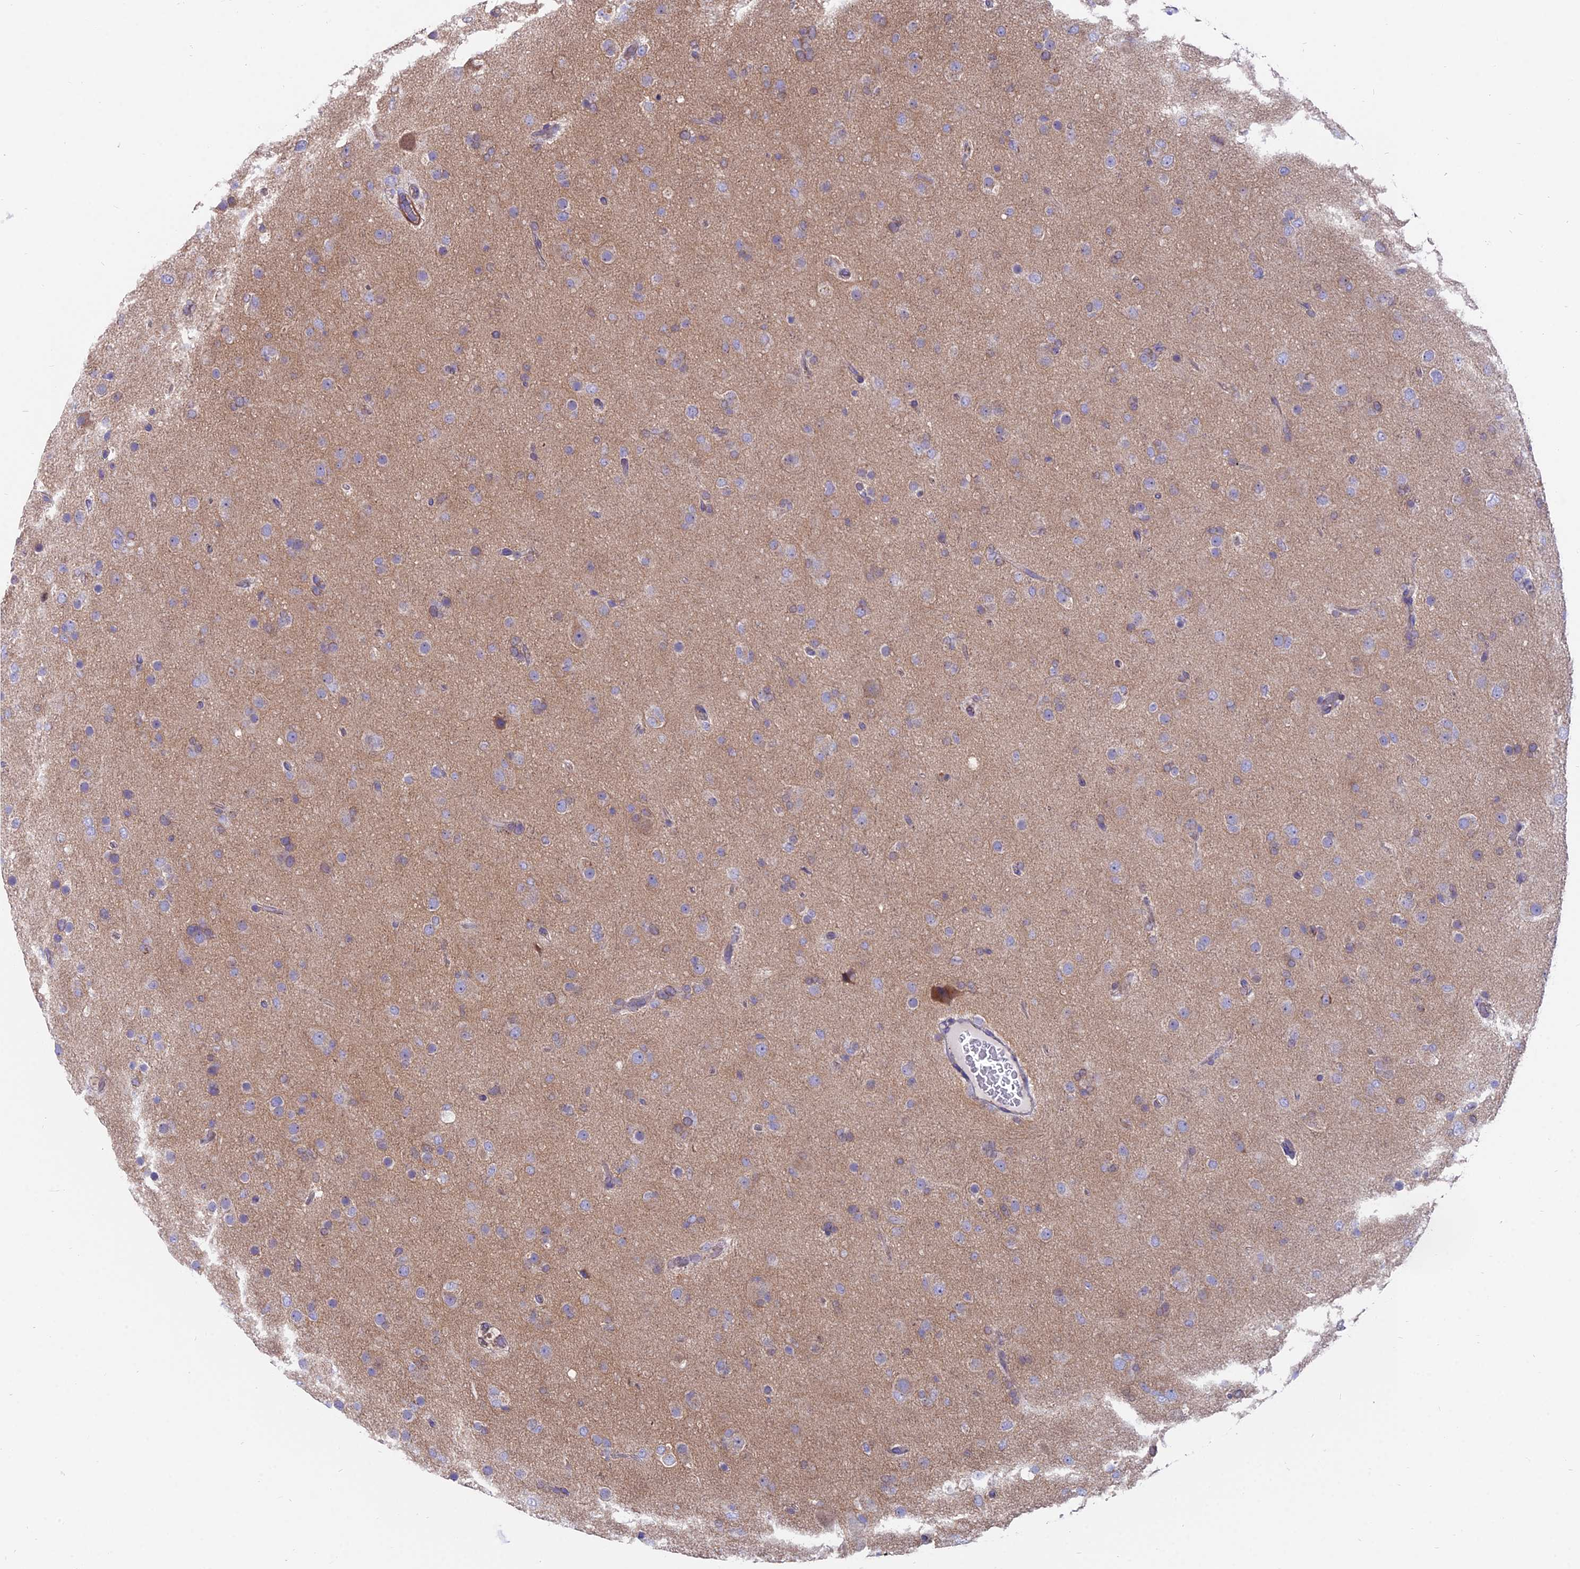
{"staining": {"intensity": "negative", "quantity": "none", "location": "none"}, "tissue": "glioma", "cell_type": "Tumor cells", "image_type": "cancer", "snomed": [{"axis": "morphology", "description": "Glioma, malignant, Low grade"}, {"axis": "topography", "description": "Brain"}], "caption": "The micrograph reveals no significant expression in tumor cells of glioma. (DAB immunohistochemistry (IHC), high magnification).", "gene": "TBC1D20", "patient": {"sex": "male", "age": 65}}